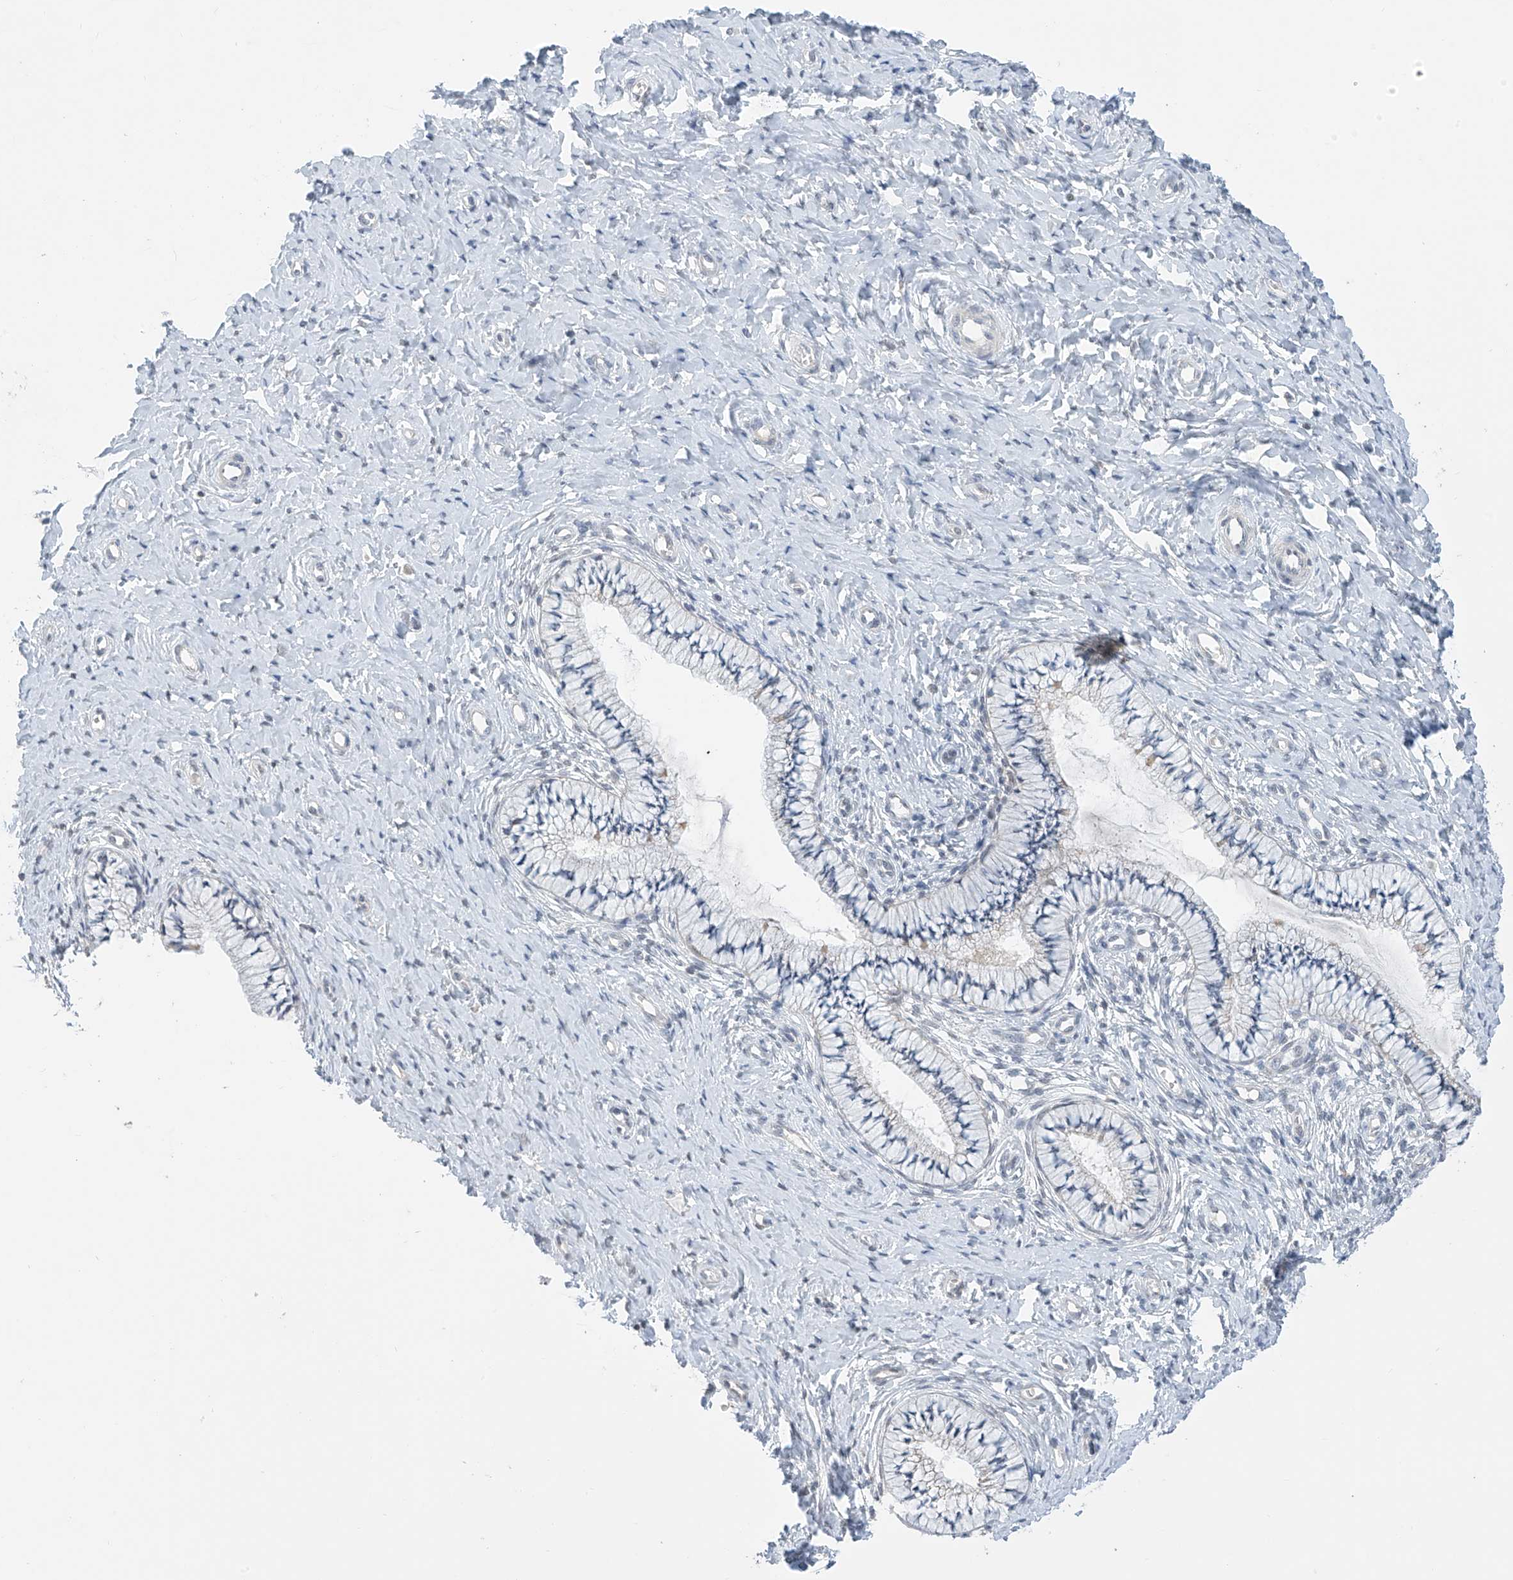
{"staining": {"intensity": "negative", "quantity": "none", "location": "none"}, "tissue": "cervix", "cell_type": "Glandular cells", "image_type": "normal", "snomed": [{"axis": "morphology", "description": "Normal tissue, NOS"}, {"axis": "topography", "description": "Cervix"}], "caption": "The micrograph reveals no staining of glandular cells in unremarkable cervix.", "gene": "APLF", "patient": {"sex": "female", "age": 36}}